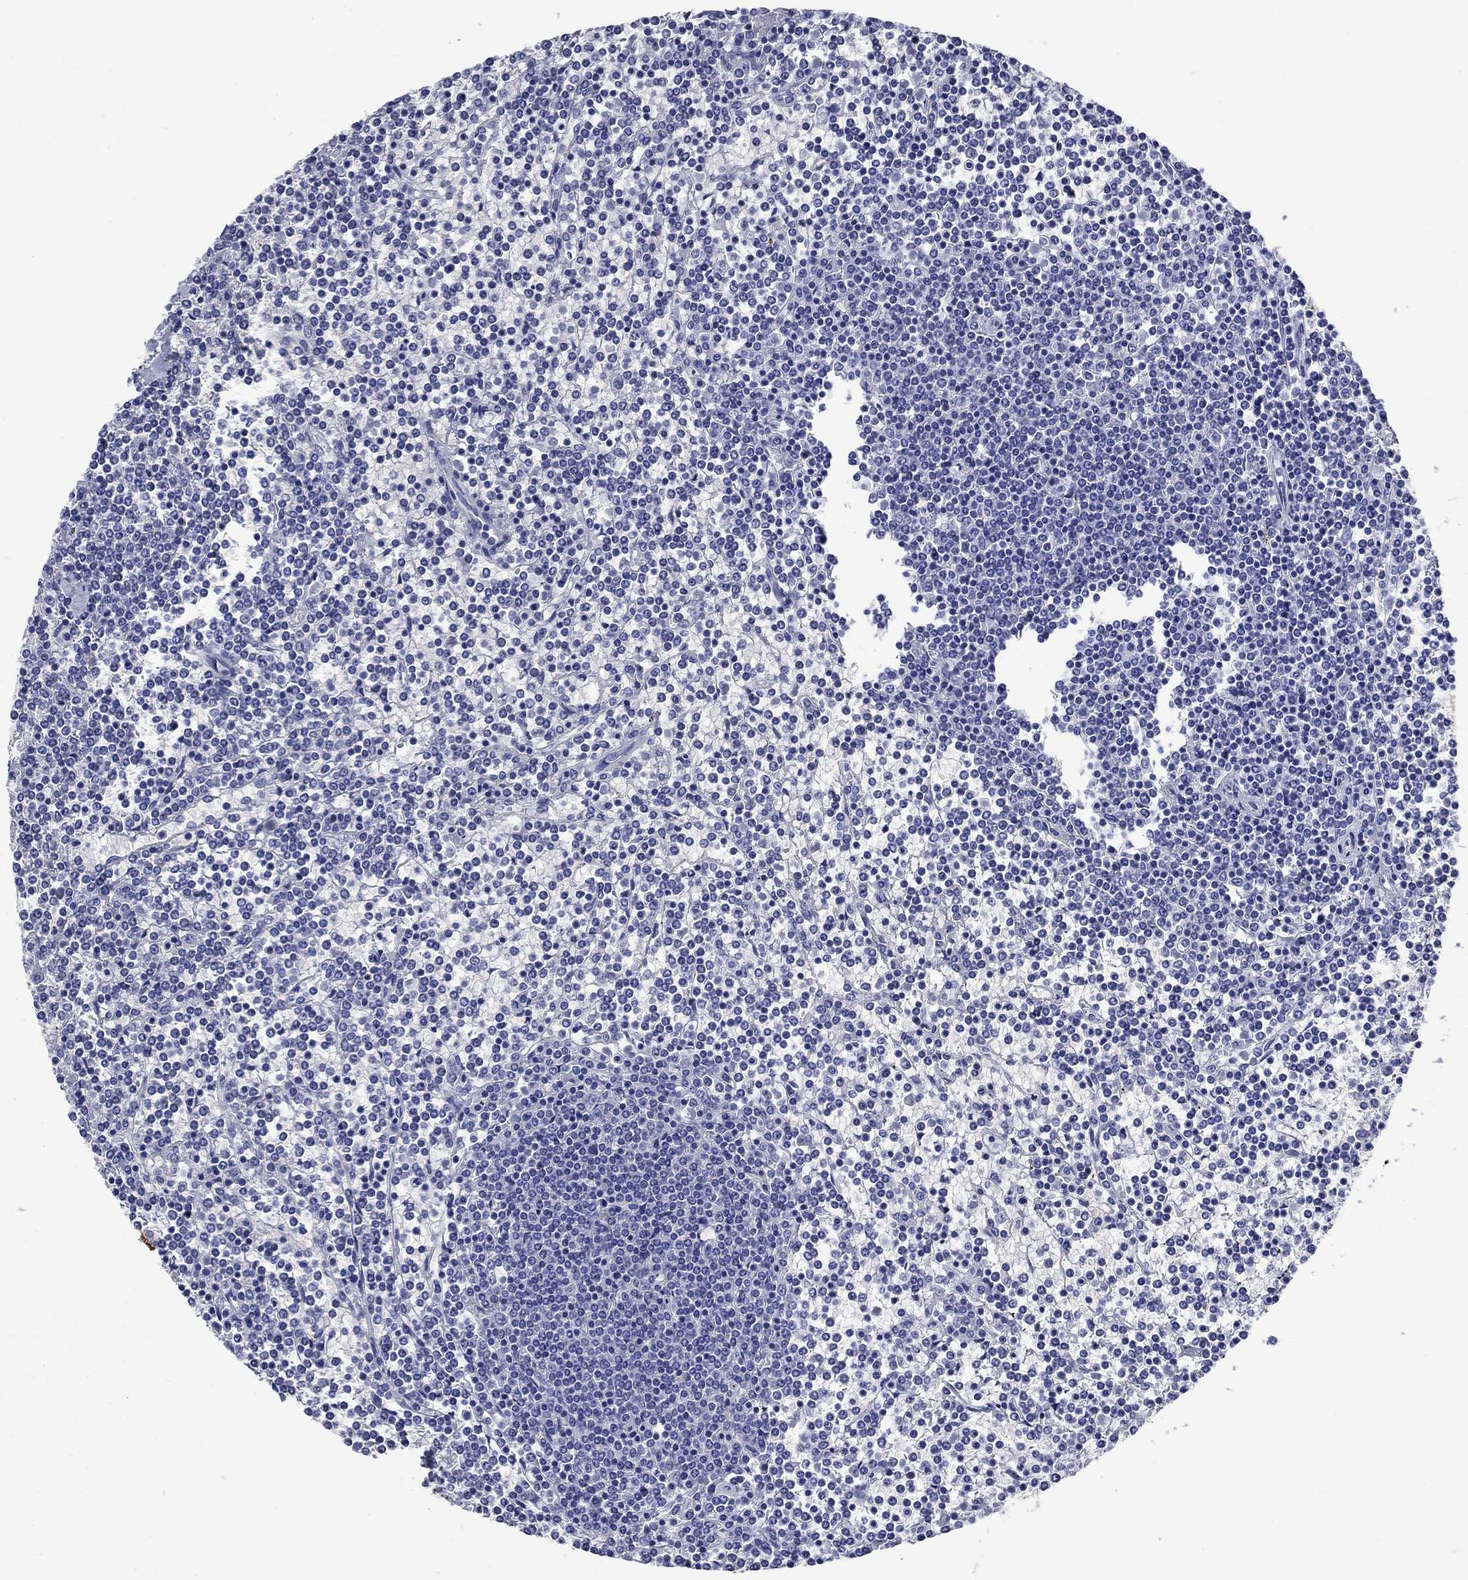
{"staining": {"intensity": "negative", "quantity": "none", "location": "none"}, "tissue": "lymphoma", "cell_type": "Tumor cells", "image_type": "cancer", "snomed": [{"axis": "morphology", "description": "Malignant lymphoma, non-Hodgkin's type, Low grade"}, {"axis": "topography", "description": "Spleen"}], "caption": "Photomicrograph shows no significant protein staining in tumor cells of malignant lymphoma, non-Hodgkin's type (low-grade).", "gene": "SLC1A2", "patient": {"sex": "female", "age": 19}}